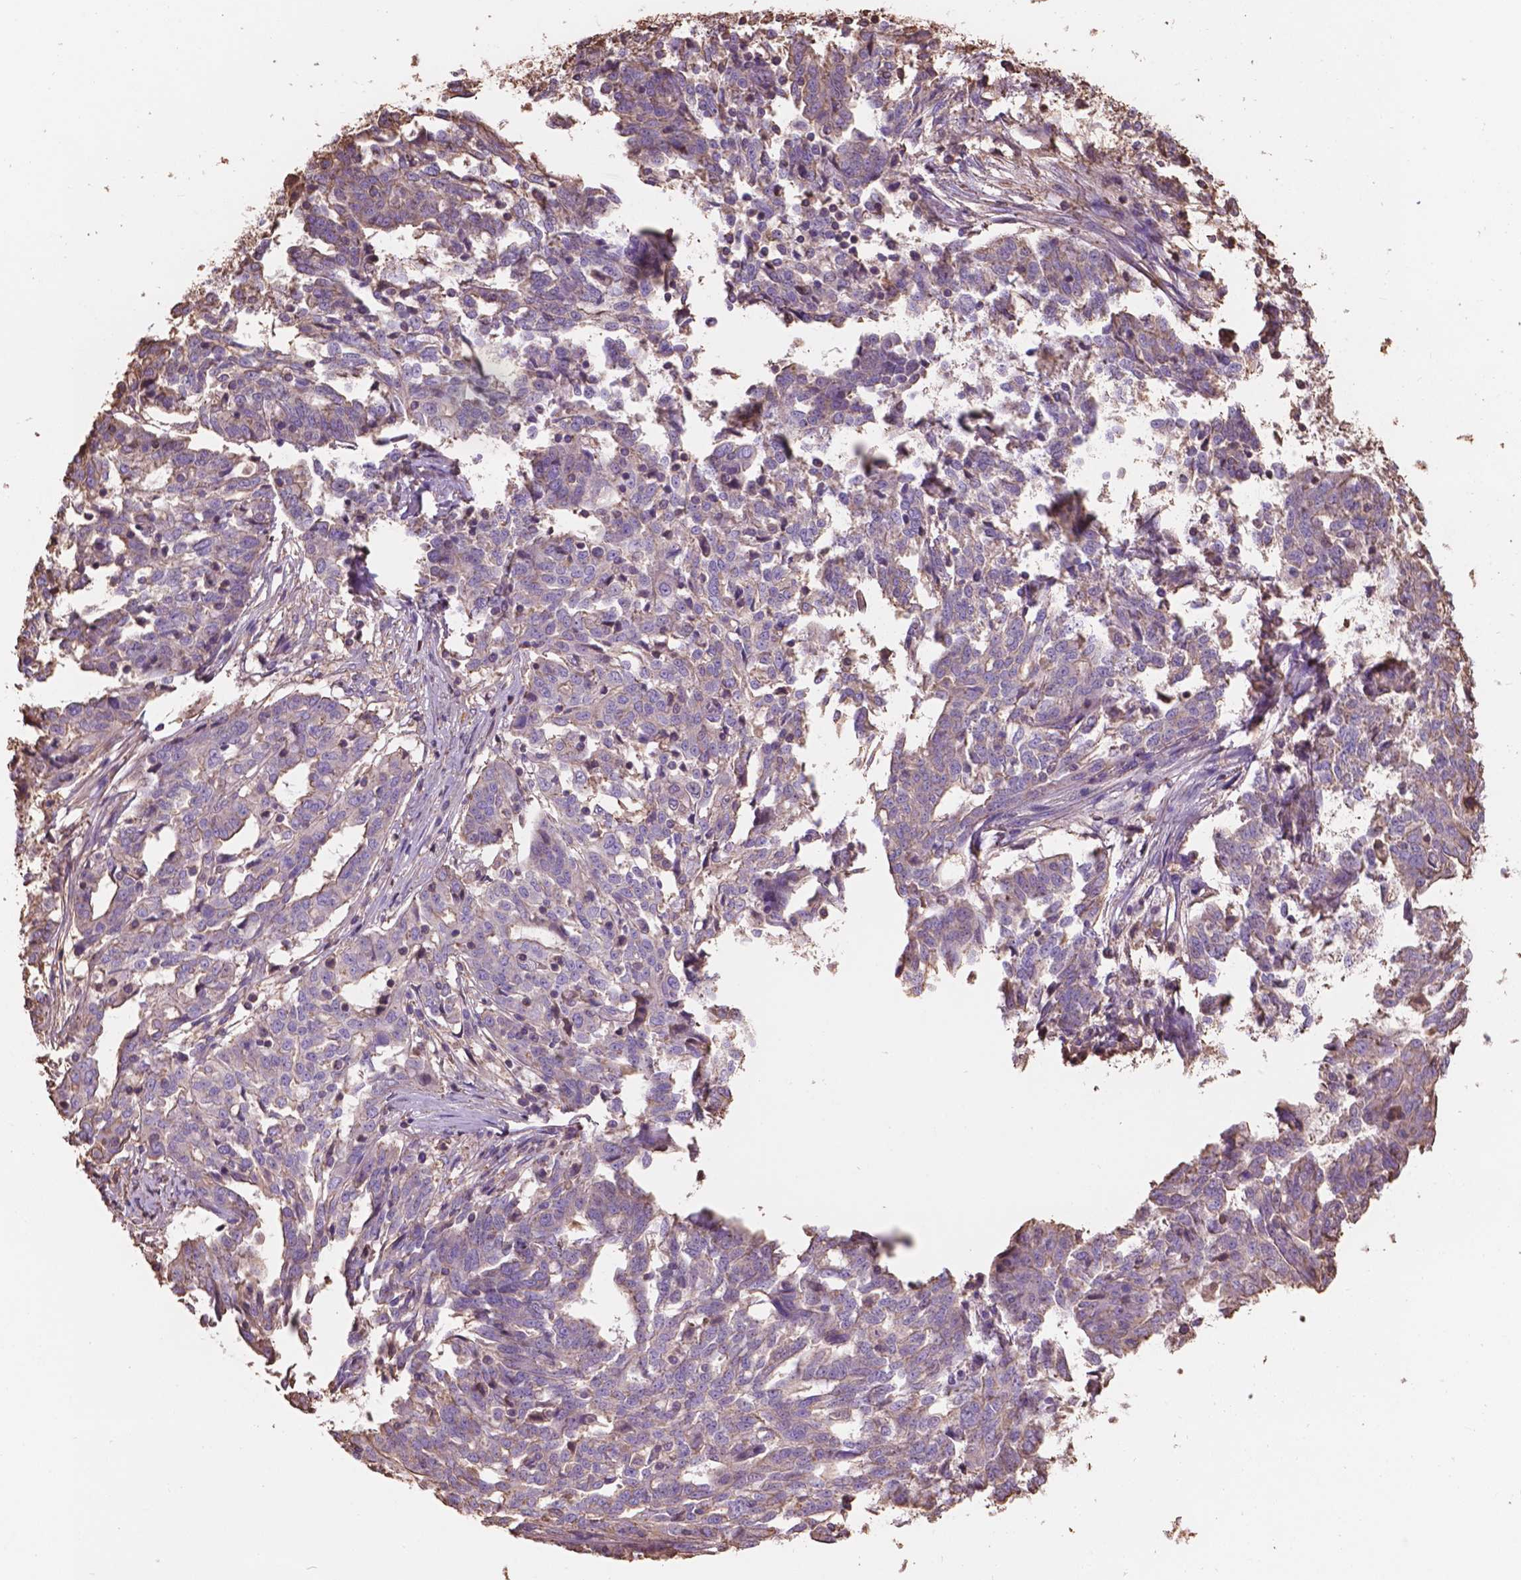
{"staining": {"intensity": "negative", "quantity": "none", "location": "none"}, "tissue": "ovarian cancer", "cell_type": "Tumor cells", "image_type": "cancer", "snomed": [{"axis": "morphology", "description": "Cystadenocarcinoma, serous, NOS"}, {"axis": "topography", "description": "Ovary"}], "caption": "The image displays no staining of tumor cells in ovarian cancer (serous cystadenocarcinoma). The staining is performed using DAB brown chromogen with nuclei counter-stained in using hematoxylin.", "gene": "NIPA2", "patient": {"sex": "female", "age": 67}}